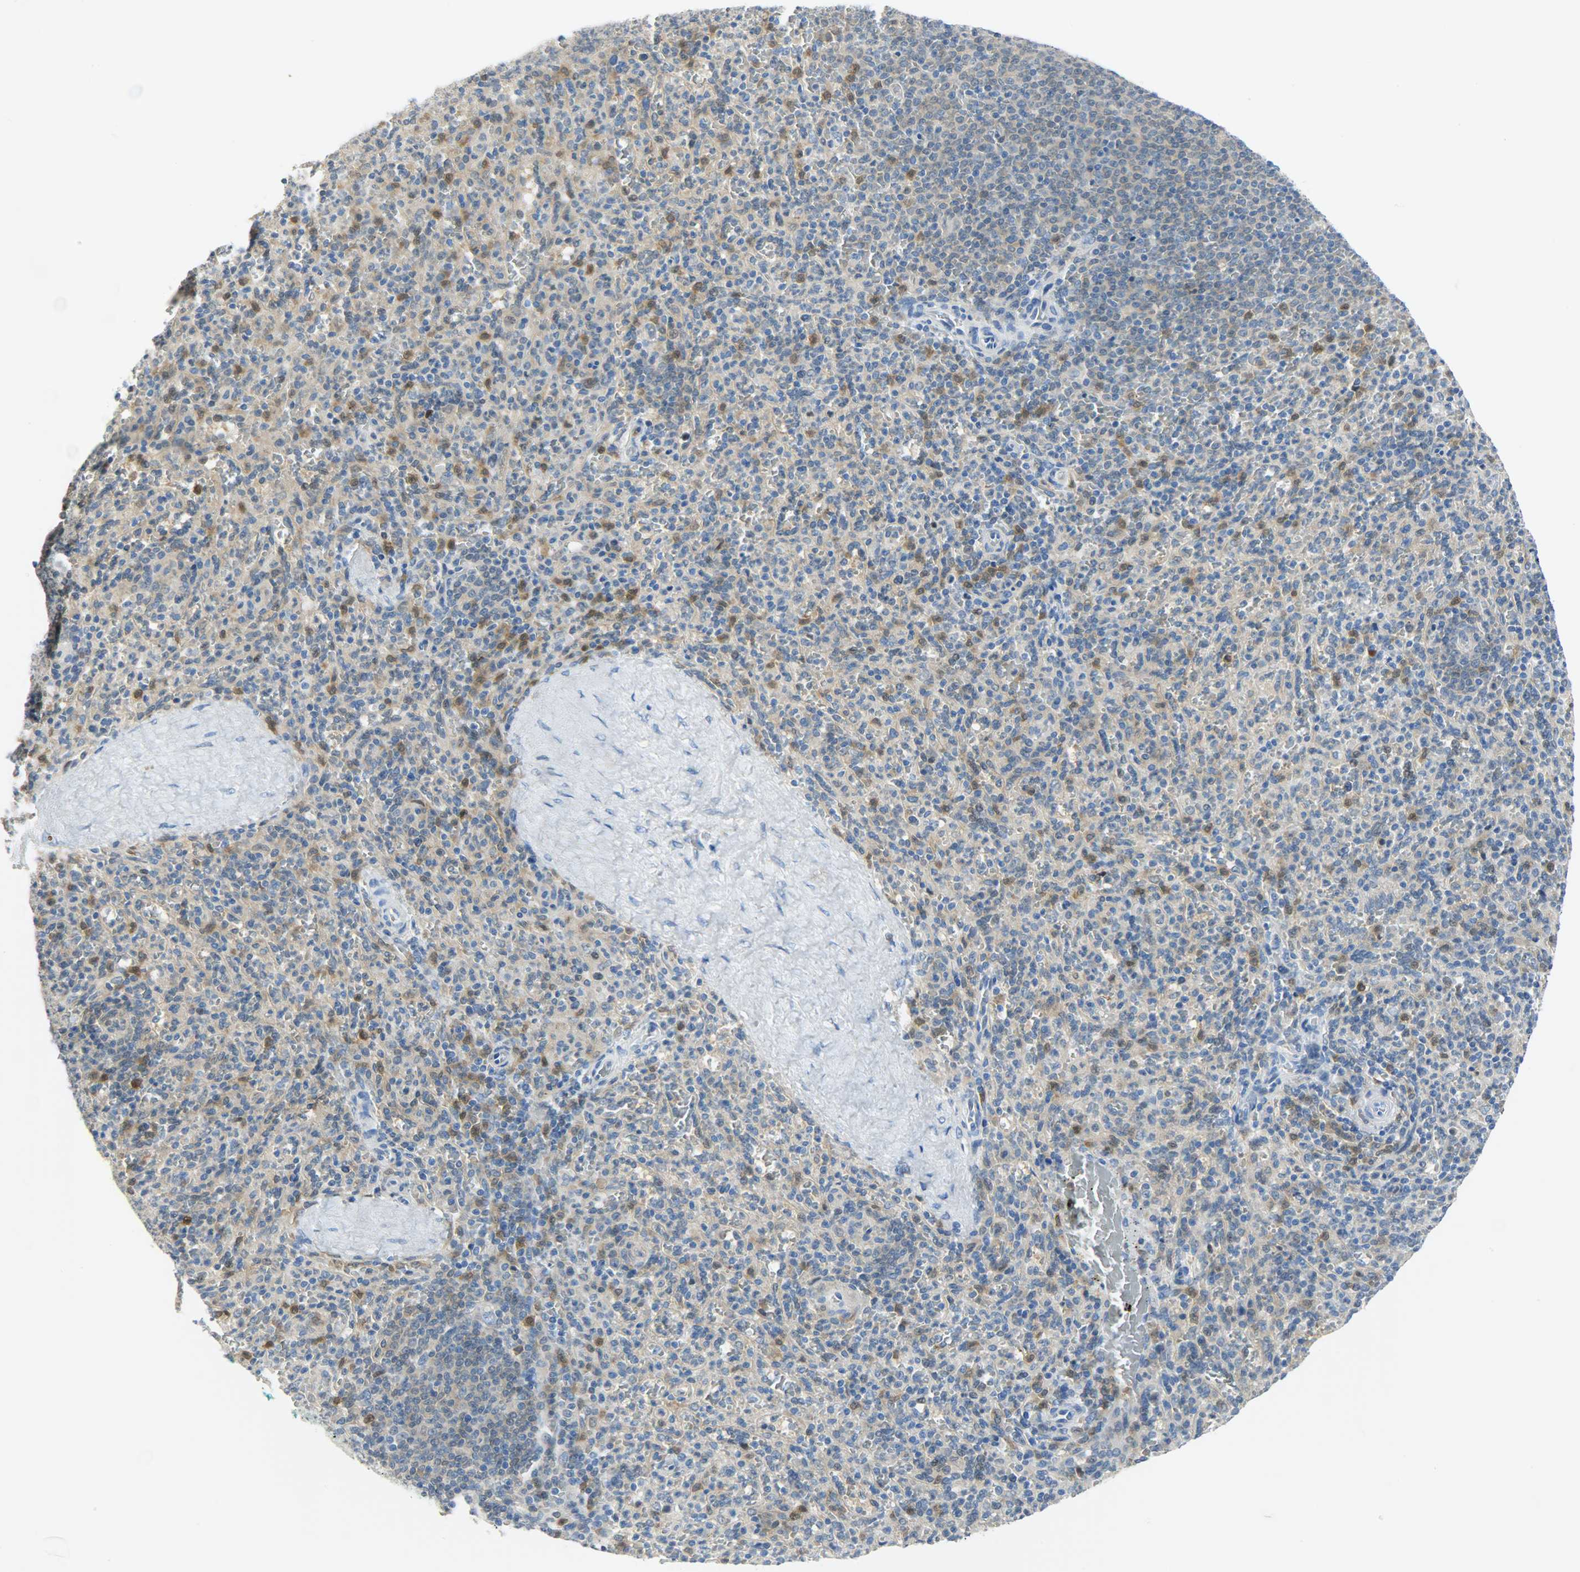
{"staining": {"intensity": "moderate", "quantity": "<25%", "location": "cytoplasmic/membranous,nuclear"}, "tissue": "spleen", "cell_type": "Cells in red pulp", "image_type": "normal", "snomed": [{"axis": "morphology", "description": "Normal tissue, NOS"}, {"axis": "topography", "description": "Spleen"}], "caption": "This micrograph displays immunohistochemistry staining of benign human spleen, with low moderate cytoplasmic/membranous,nuclear staining in approximately <25% of cells in red pulp.", "gene": "EIF4EBP1", "patient": {"sex": "male", "age": 36}}